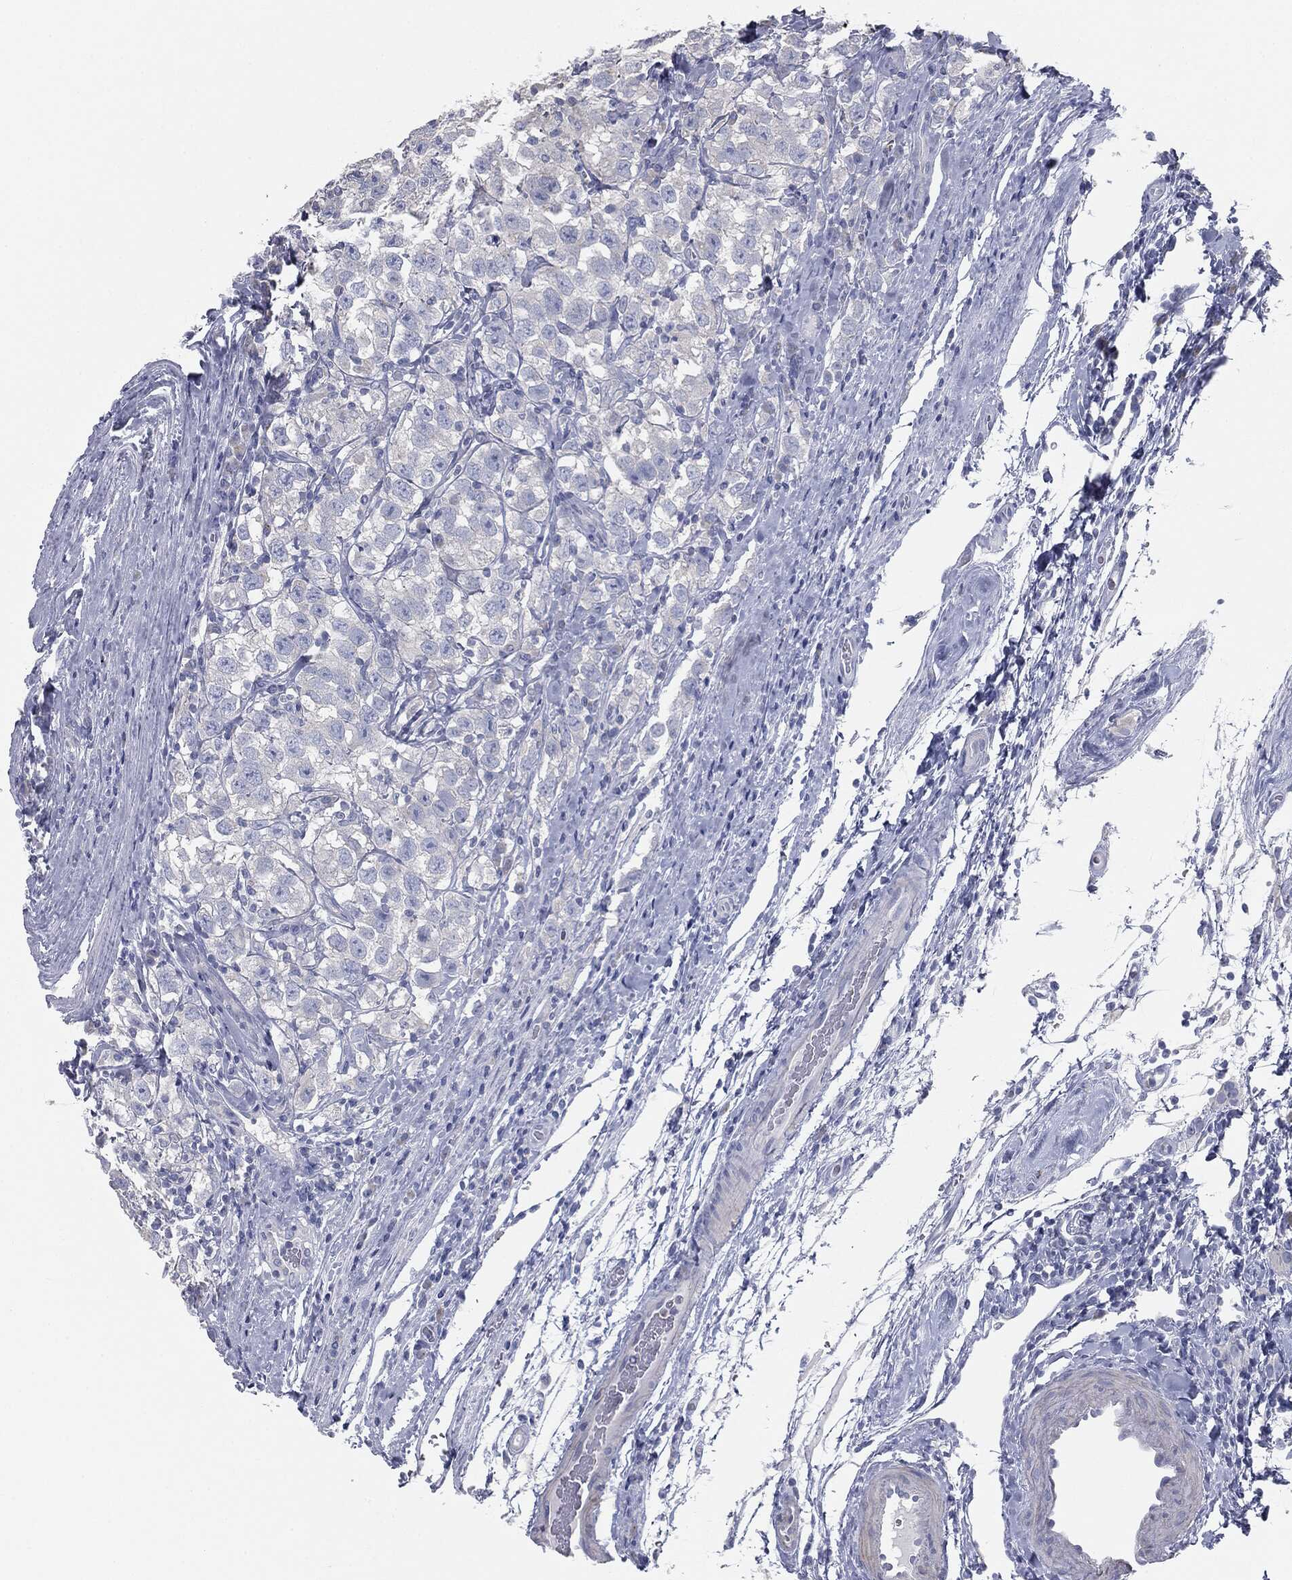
{"staining": {"intensity": "negative", "quantity": "none", "location": "none"}, "tissue": "testis cancer", "cell_type": "Tumor cells", "image_type": "cancer", "snomed": [{"axis": "morphology", "description": "Seminoma, NOS"}, {"axis": "topography", "description": "Testis"}], "caption": "IHC micrograph of neoplastic tissue: testis cancer (seminoma) stained with DAB demonstrates no significant protein expression in tumor cells.", "gene": "CAV3", "patient": {"sex": "male", "age": 41}}